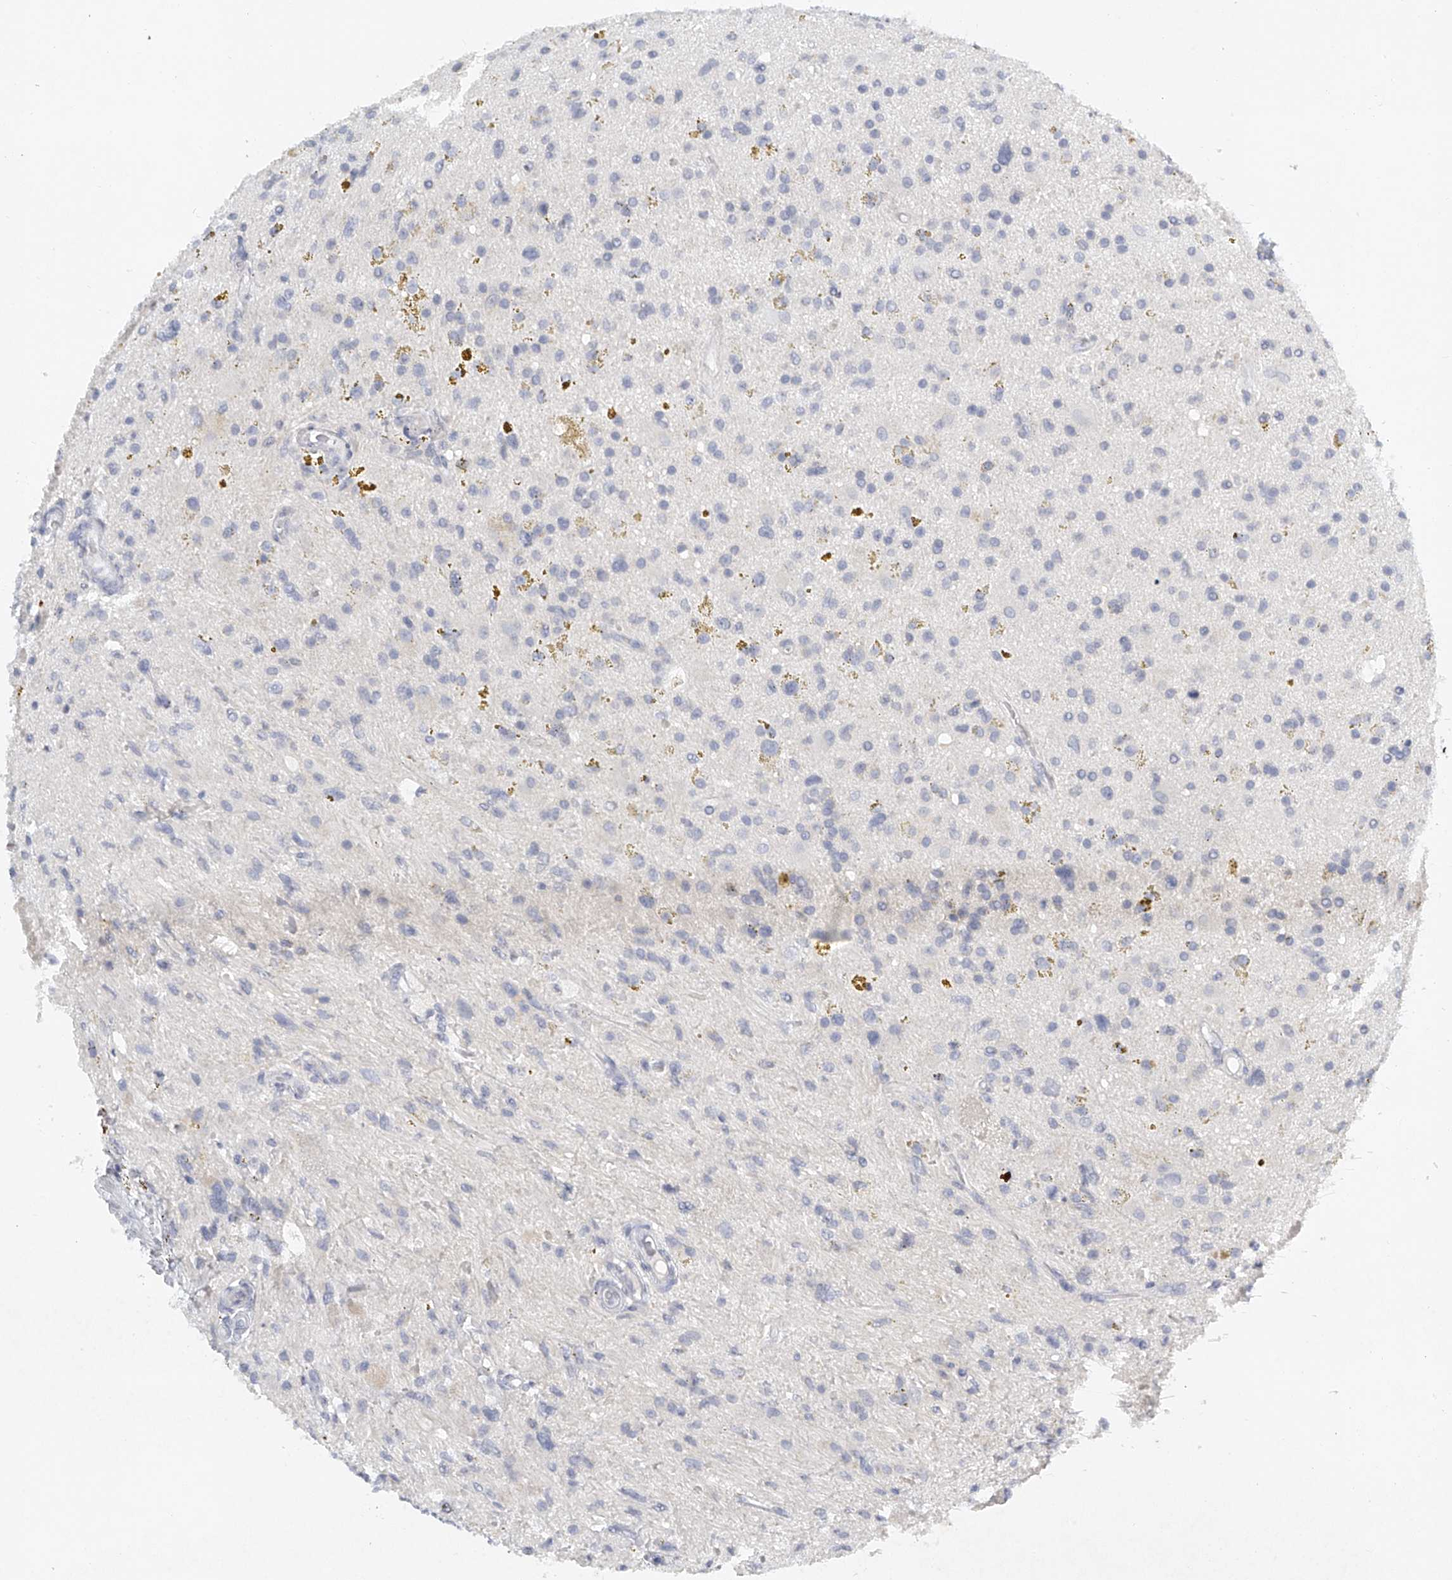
{"staining": {"intensity": "negative", "quantity": "none", "location": "none"}, "tissue": "glioma", "cell_type": "Tumor cells", "image_type": "cancer", "snomed": [{"axis": "morphology", "description": "Glioma, malignant, High grade"}, {"axis": "topography", "description": "Brain"}], "caption": "IHC histopathology image of neoplastic tissue: glioma stained with DAB exhibits no significant protein expression in tumor cells.", "gene": "FAT2", "patient": {"sex": "male", "age": 33}}